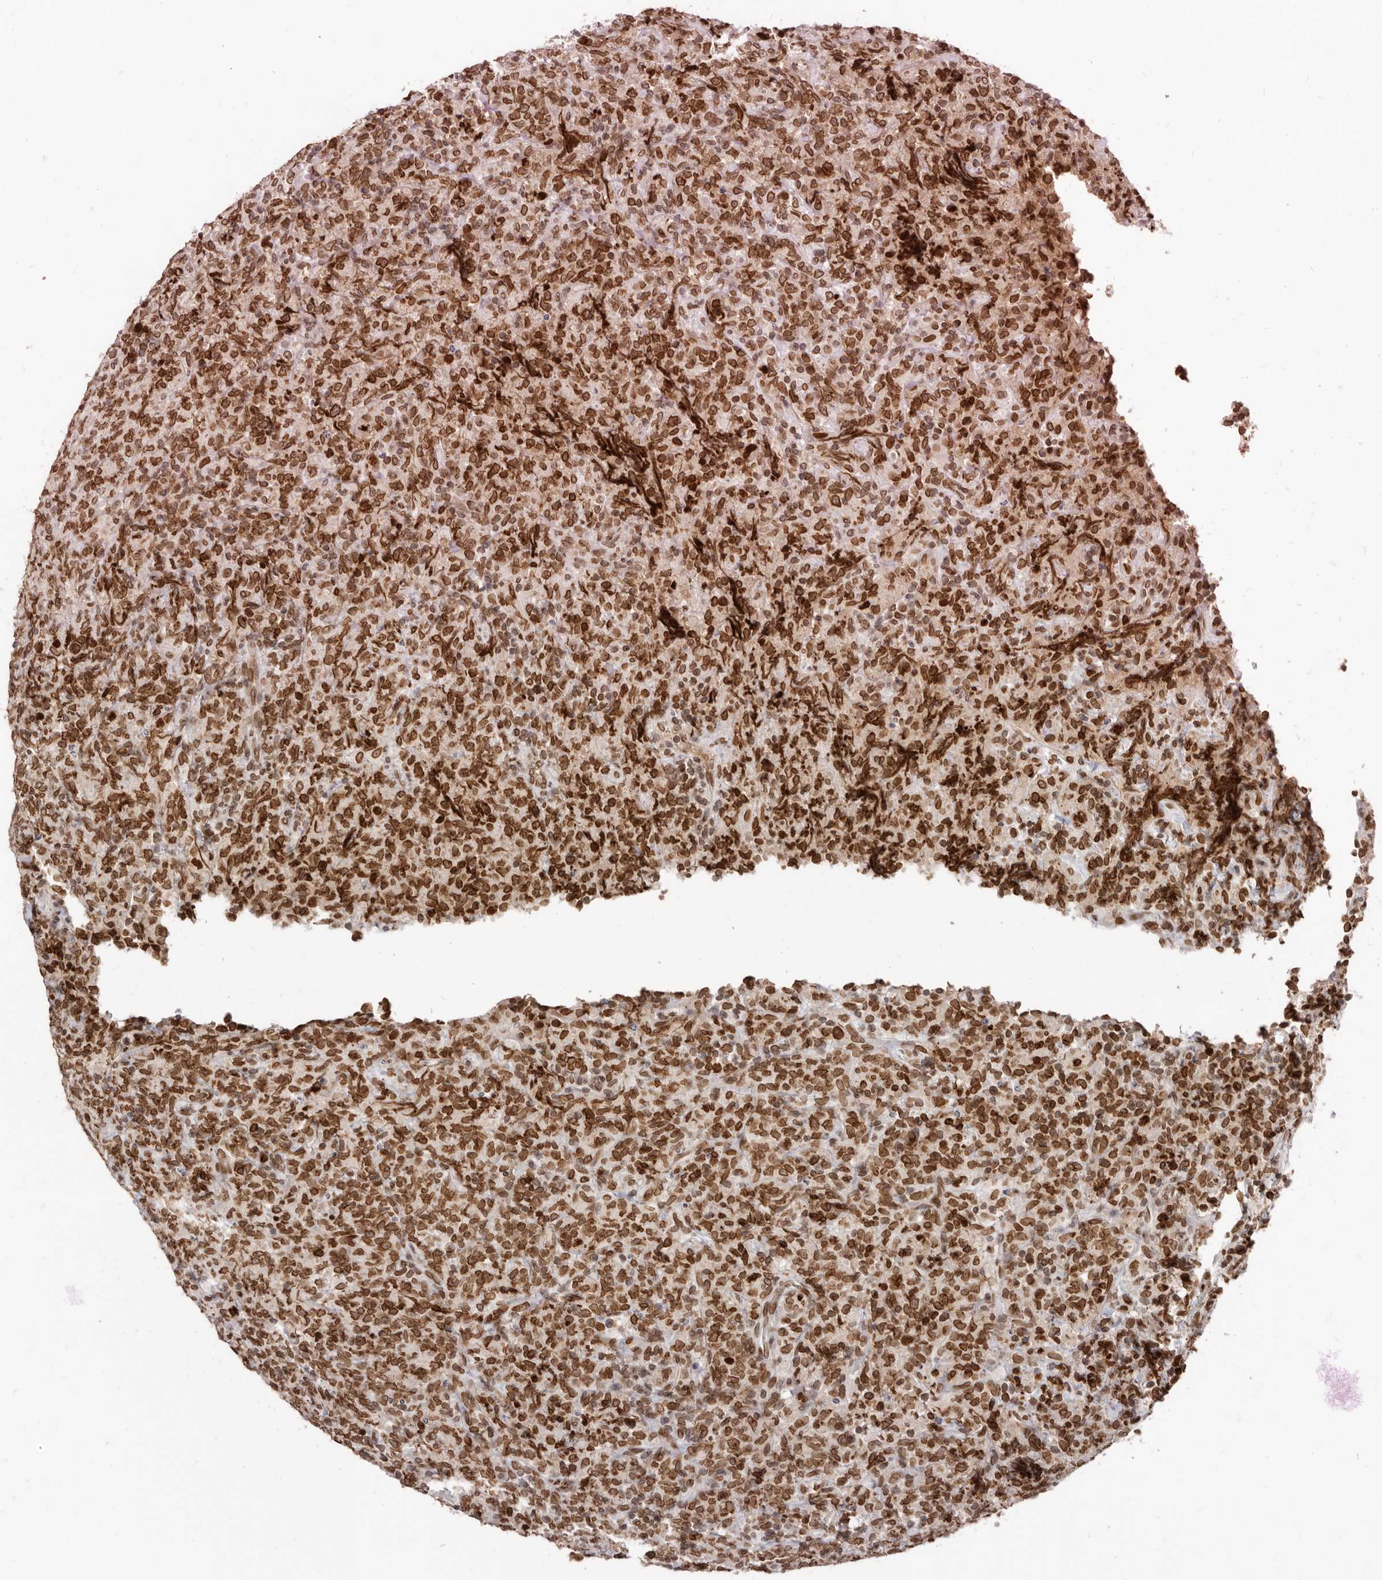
{"staining": {"intensity": "strong", "quantity": ">75%", "location": "cytoplasmic/membranous,nuclear"}, "tissue": "lymphoma", "cell_type": "Tumor cells", "image_type": "cancer", "snomed": [{"axis": "morphology", "description": "Malignant lymphoma, non-Hodgkin's type, High grade"}, {"axis": "topography", "description": "Tonsil"}], "caption": "Tumor cells display strong cytoplasmic/membranous and nuclear positivity in about >75% of cells in high-grade malignant lymphoma, non-Hodgkin's type.", "gene": "NUP153", "patient": {"sex": "female", "age": 36}}